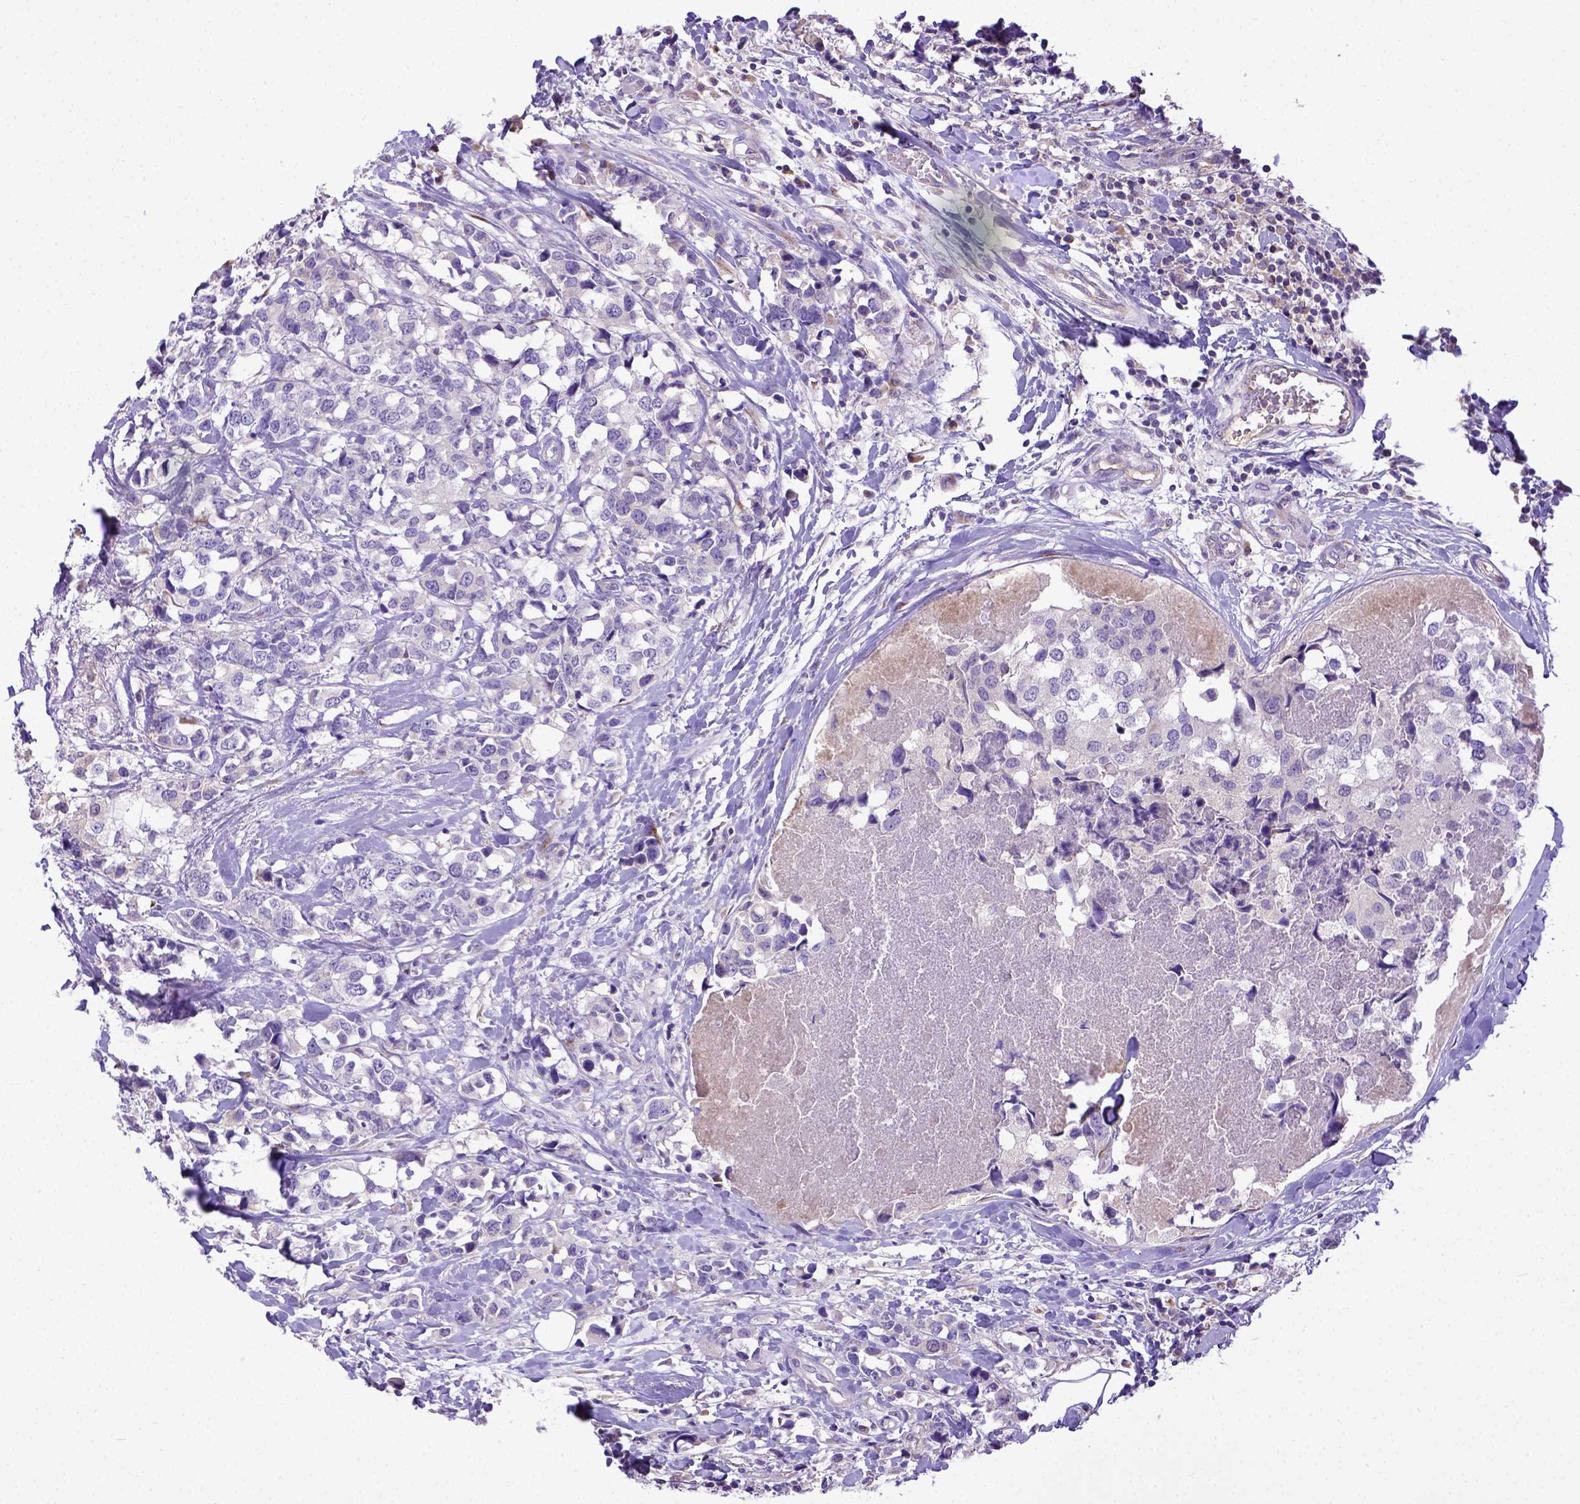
{"staining": {"intensity": "negative", "quantity": "none", "location": "none"}, "tissue": "breast cancer", "cell_type": "Tumor cells", "image_type": "cancer", "snomed": [{"axis": "morphology", "description": "Lobular carcinoma"}, {"axis": "topography", "description": "Breast"}], "caption": "Image shows no protein positivity in tumor cells of lobular carcinoma (breast) tissue.", "gene": "CFAP300", "patient": {"sex": "female", "age": 59}}